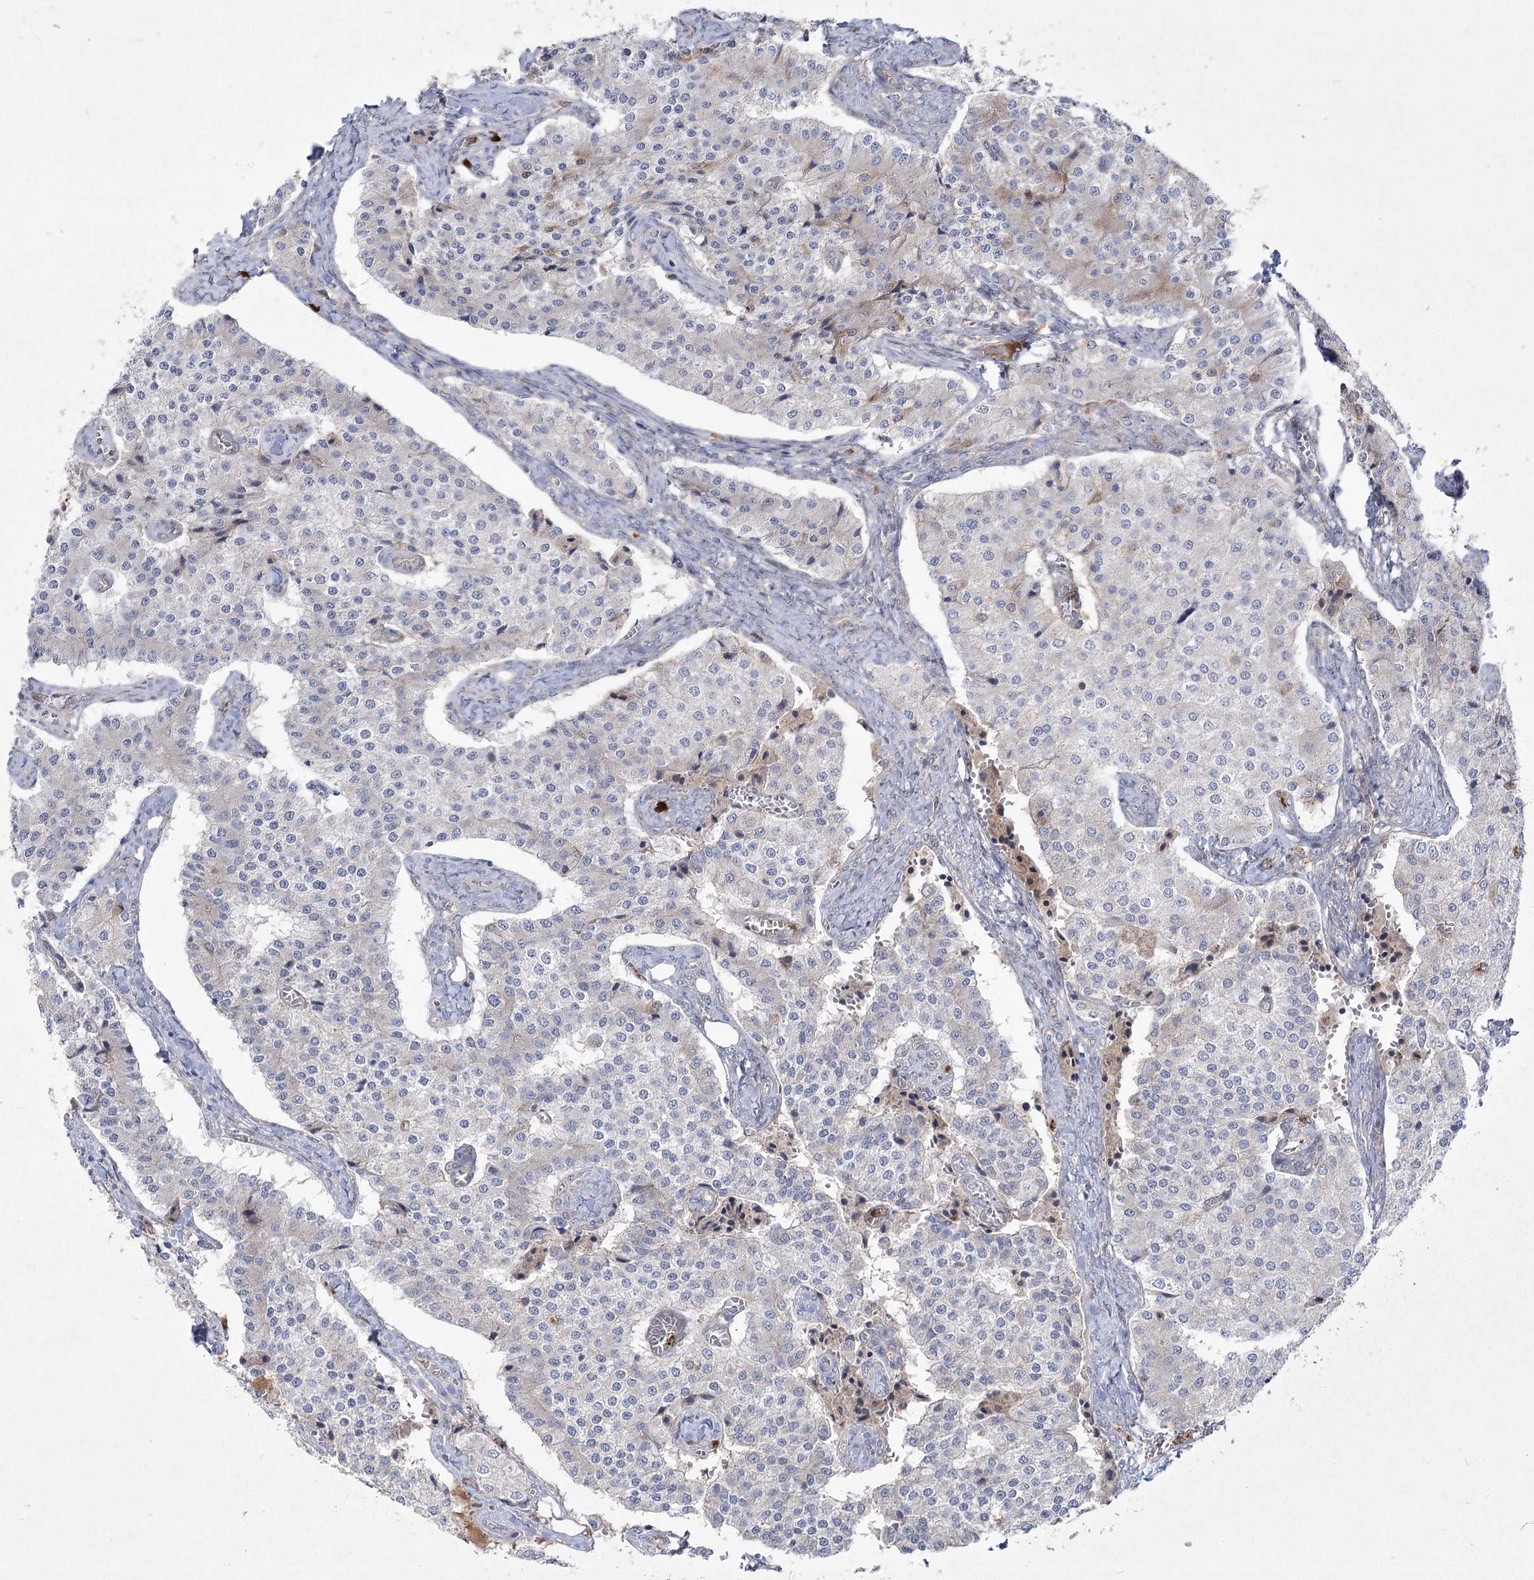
{"staining": {"intensity": "weak", "quantity": "<25%", "location": "cytoplasmic/membranous"}, "tissue": "carcinoid", "cell_type": "Tumor cells", "image_type": "cancer", "snomed": [{"axis": "morphology", "description": "Carcinoid, malignant, NOS"}, {"axis": "topography", "description": "Colon"}], "caption": "Immunohistochemical staining of human carcinoid (malignant) shows no significant staining in tumor cells.", "gene": "PLEKHA5", "patient": {"sex": "female", "age": 52}}